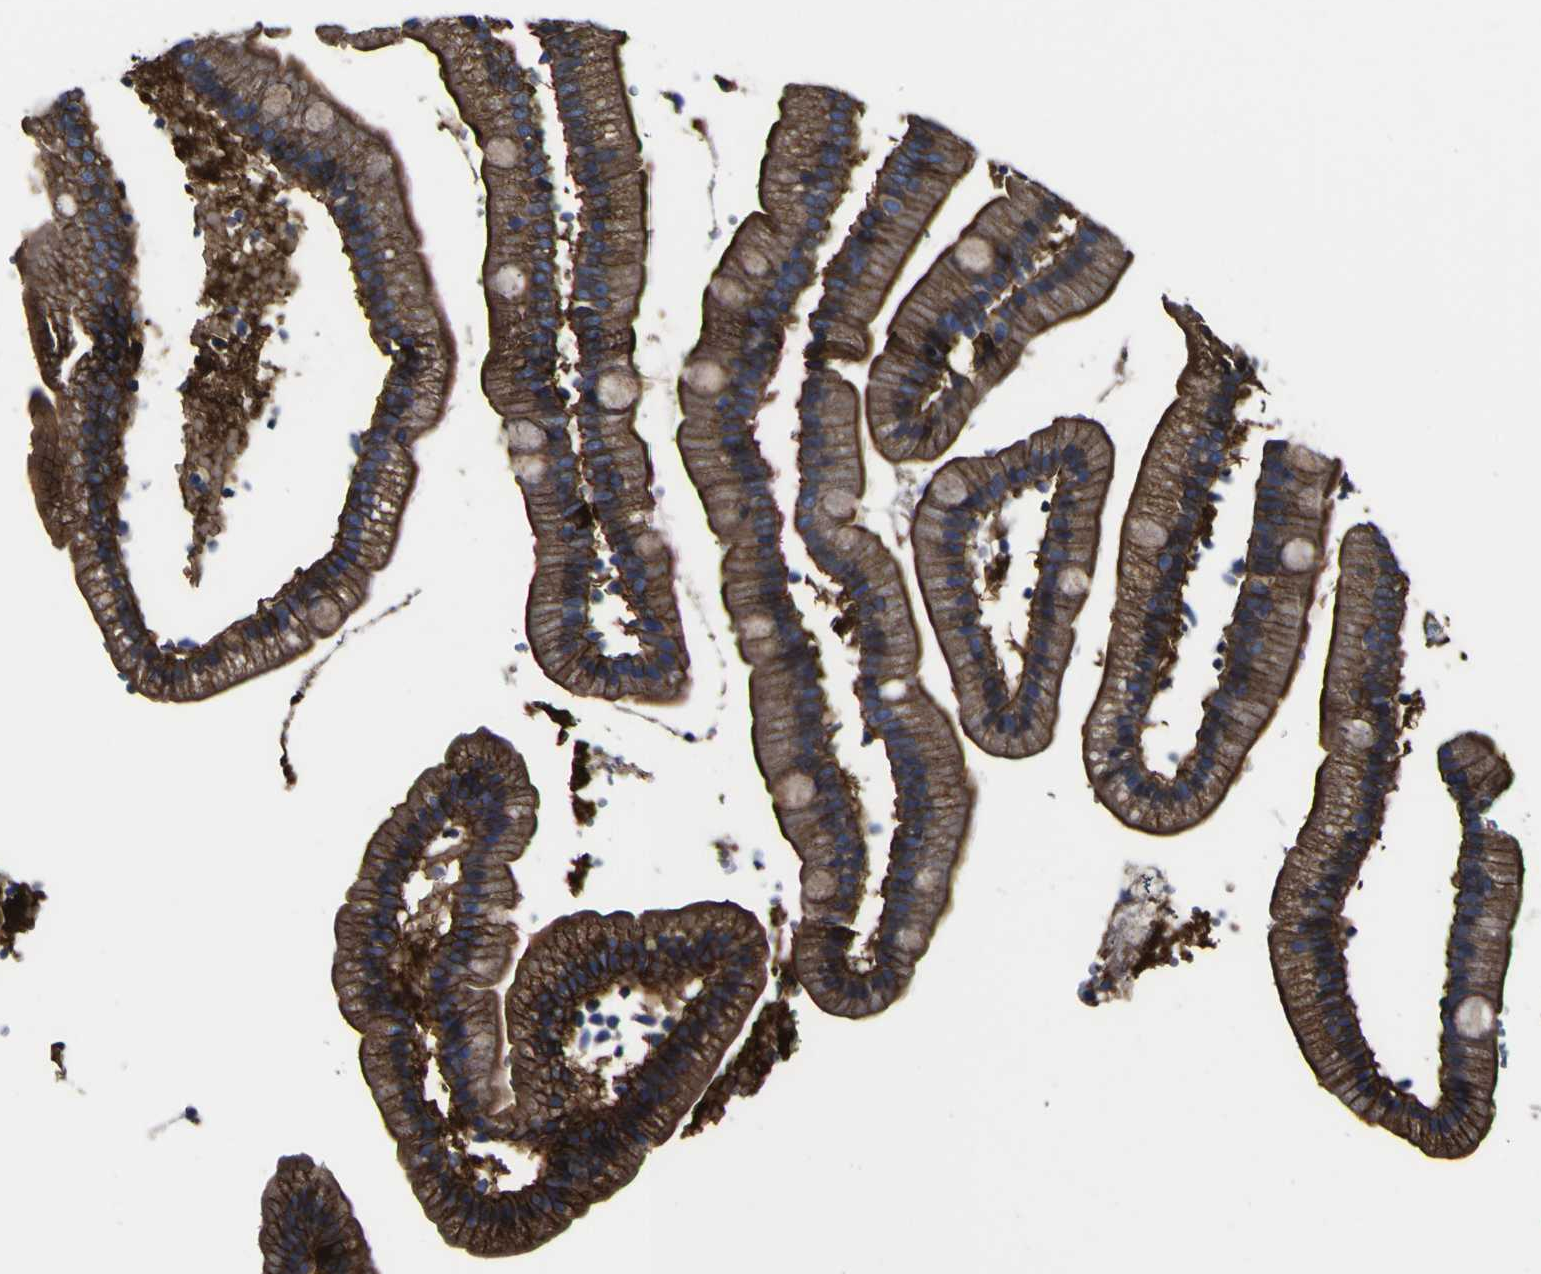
{"staining": {"intensity": "strong", "quantity": ">75%", "location": "cytoplasmic/membranous"}, "tissue": "duodenum", "cell_type": "Glandular cells", "image_type": "normal", "snomed": [{"axis": "morphology", "description": "Normal tissue, NOS"}, {"axis": "topography", "description": "Duodenum"}], "caption": "Brown immunohistochemical staining in normal duodenum shows strong cytoplasmic/membranous positivity in approximately >75% of glandular cells.", "gene": "CD151", "patient": {"sex": "male", "age": 66}}